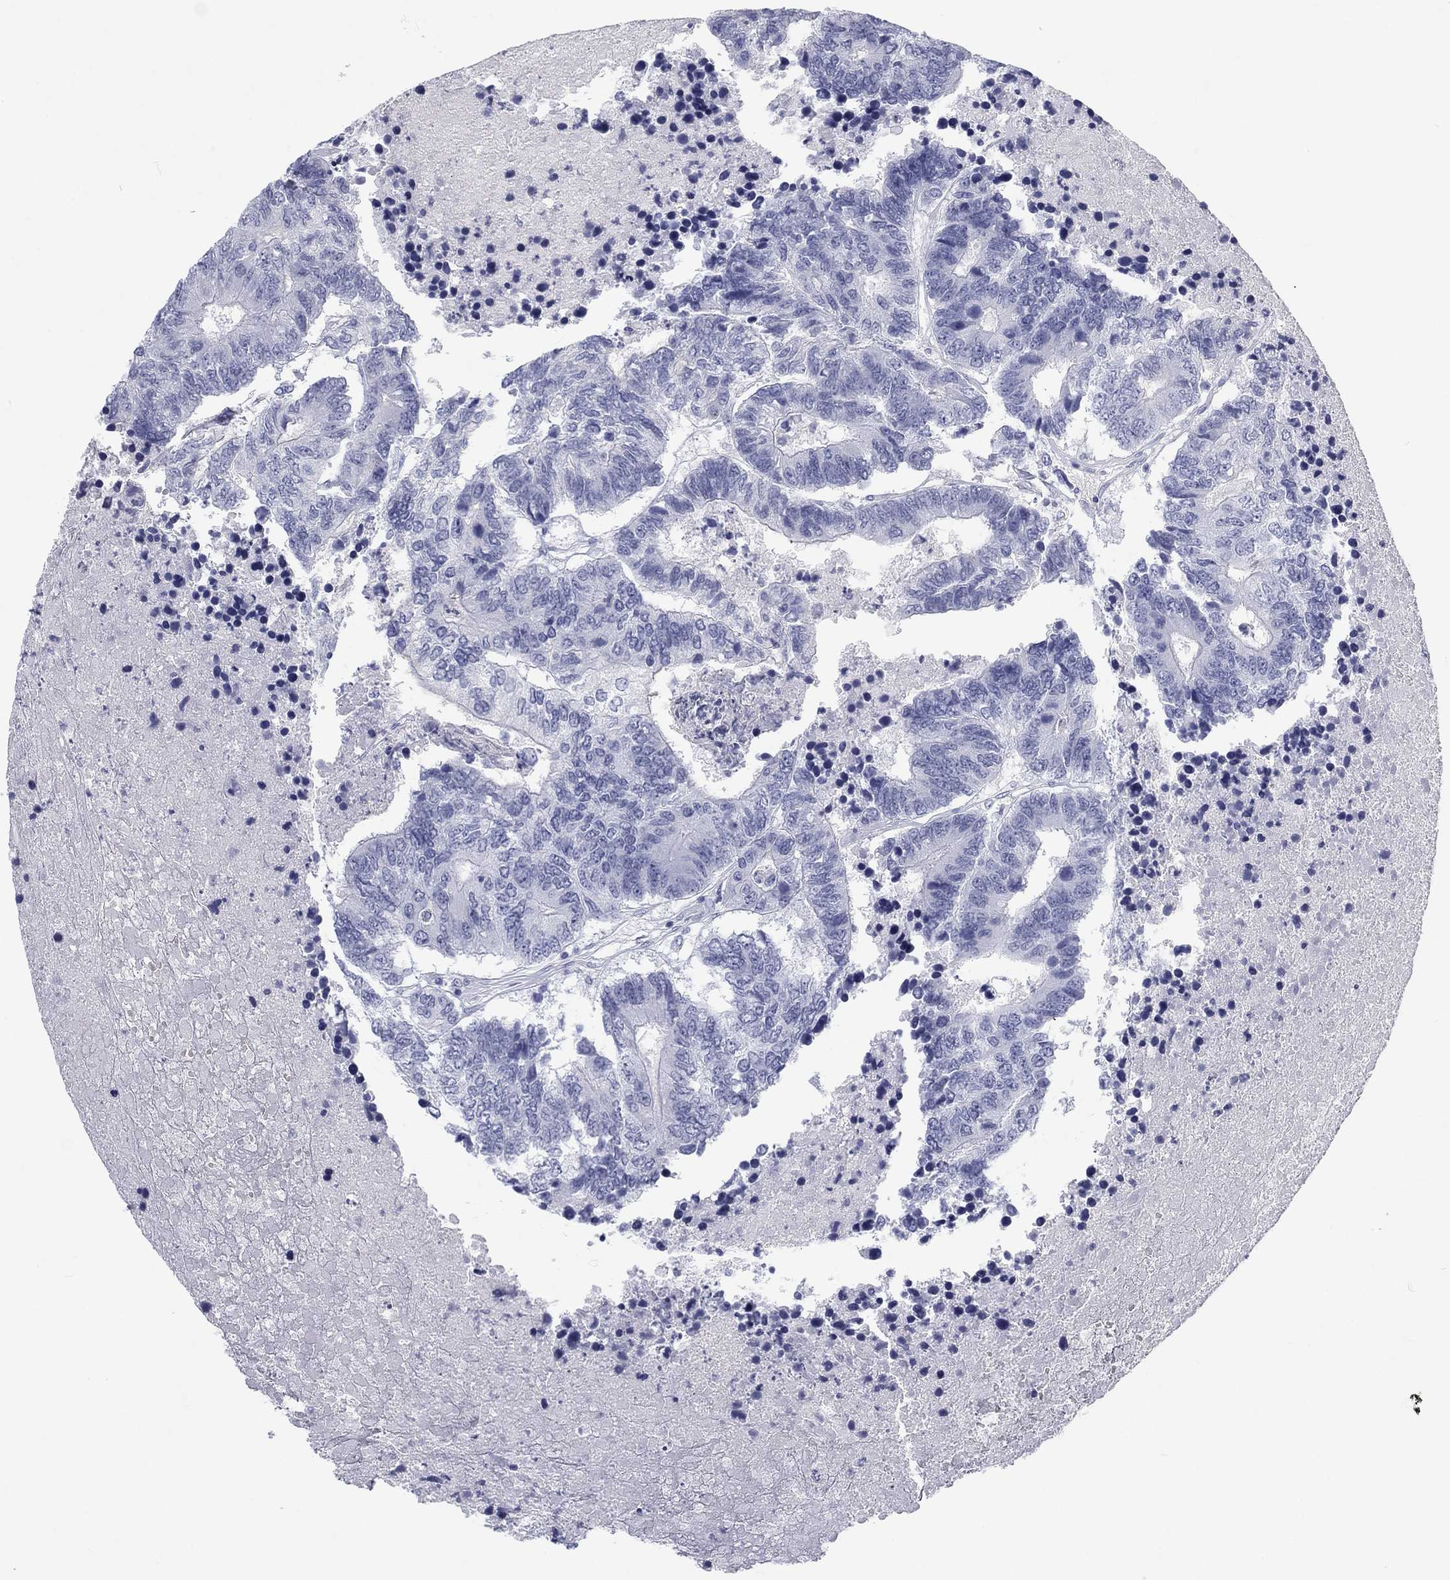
{"staining": {"intensity": "negative", "quantity": "none", "location": "none"}, "tissue": "colorectal cancer", "cell_type": "Tumor cells", "image_type": "cancer", "snomed": [{"axis": "morphology", "description": "Adenocarcinoma, NOS"}, {"axis": "topography", "description": "Colon"}], "caption": "Colorectal cancer (adenocarcinoma) was stained to show a protein in brown. There is no significant positivity in tumor cells. The staining is performed using DAB (3,3'-diaminobenzidine) brown chromogen with nuclei counter-stained in using hematoxylin.", "gene": "CALB1", "patient": {"sex": "female", "age": 48}}